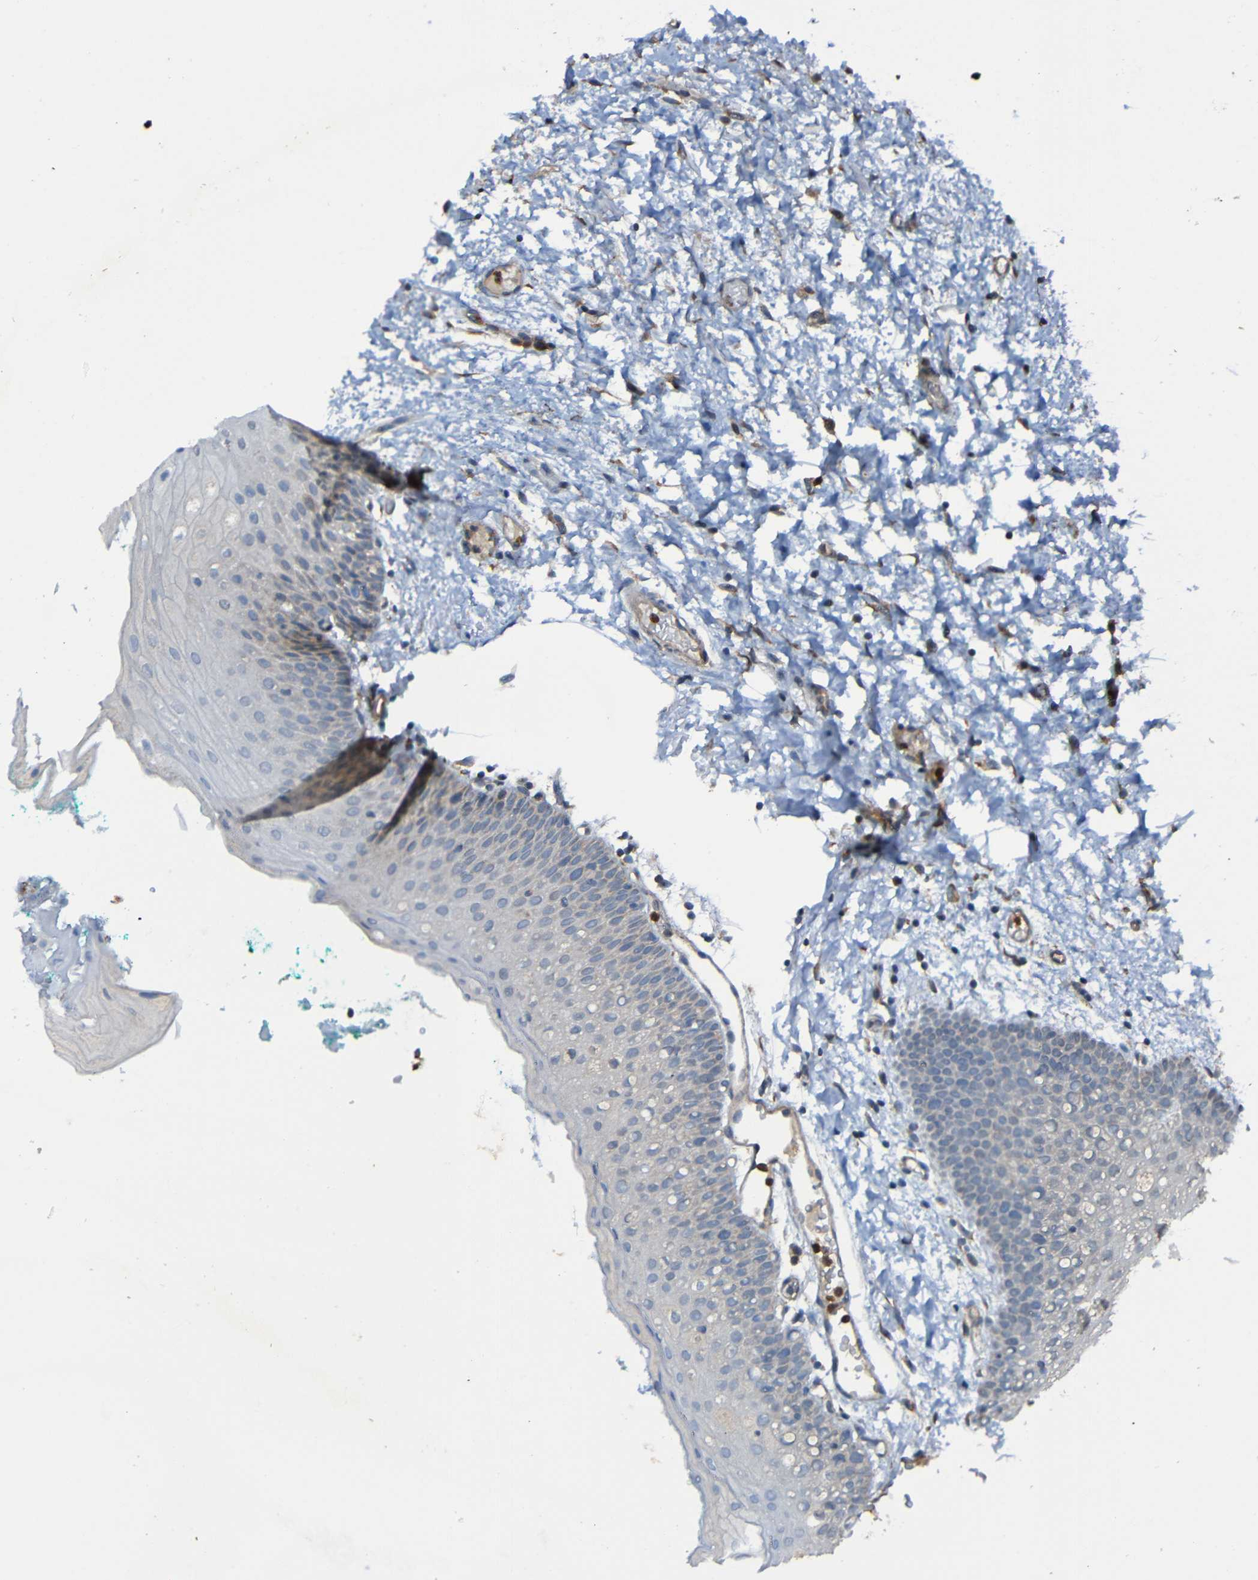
{"staining": {"intensity": "weak", "quantity": "<25%", "location": "cytoplasmic/membranous"}, "tissue": "oral mucosa", "cell_type": "Squamous epithelial cells", "image_type": "normal", "snomed": [{"axis": "morphology", "description": "Normal tissue, NOS"}, {"axis": "morphology", "description": "Squamous cell carcinoma, NOS"}, {"axis": "topography", "description": "Oral tissue"}, {"axis": "topography", "description": "Salivary gland"}, {"axis": "topography", "description": "Head-Neck"}], "caption": "Immunohistochemical staining of normal oral mucosa reveals no significant staining in squamous epithelial cells. Nuclei are stained in blue.", "gene": "ADAM15", "patient": {"sex": "female", "age": 62}}